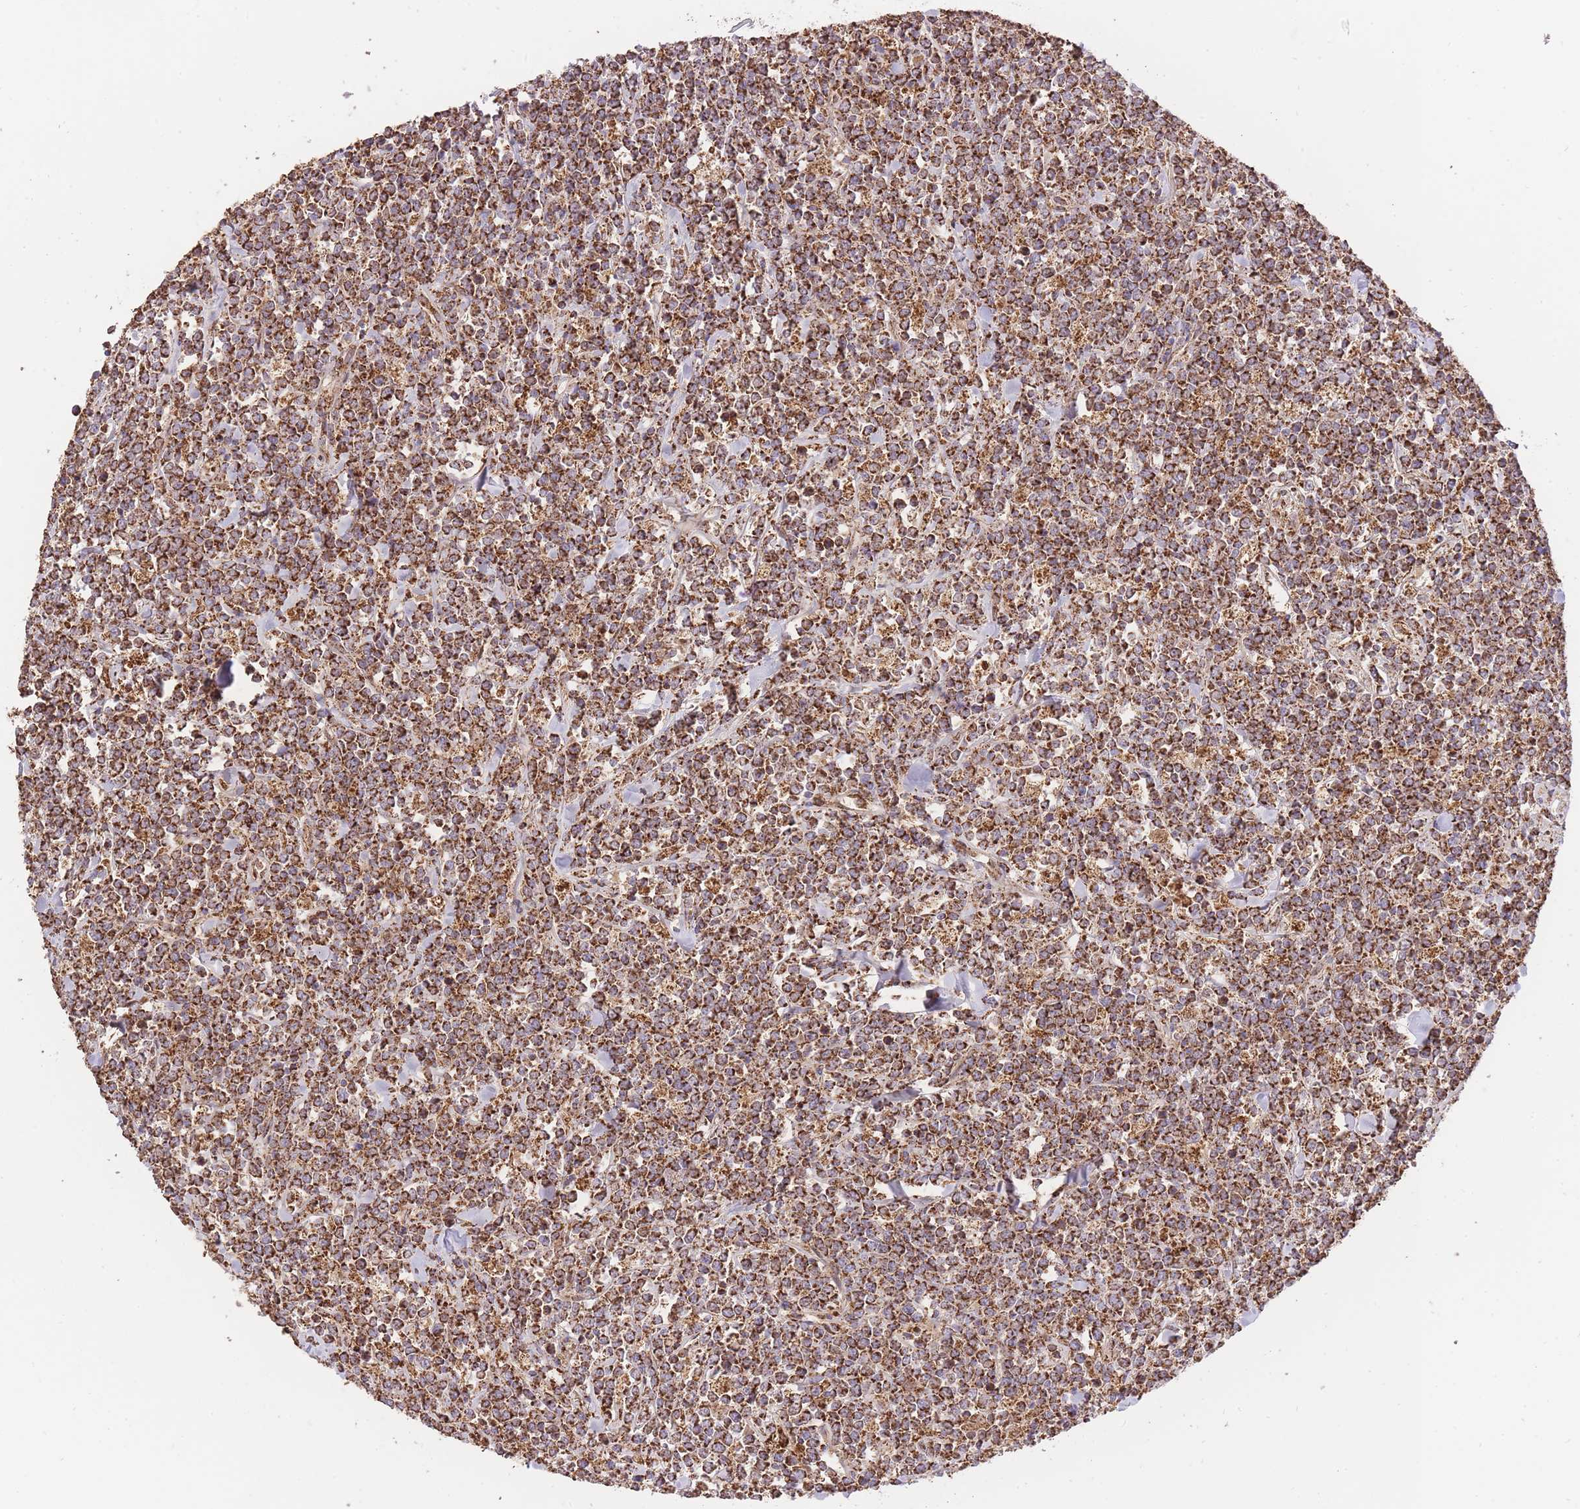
{"staining": {"intensity": "strong", "quantity": ">75%", "location": "cytoplasmic/membranous"}, "tissue": "lymphoma", "cell_type": "Tumor cells", "image_type": "cancer", "snomed": [{"axis": "morphology", "description": "Malignant lymphoma, non-Hodgkin's type, High grade"}, {"axis": "topography", "description": "Small intestine"}], "caption": "A micrograph of lymphoma stained for a protein displays strong cytoplasmic/membranous brown staining in tumor cells.", "gene": "PREP", "patient": {"sex": "male", "age": 8}}